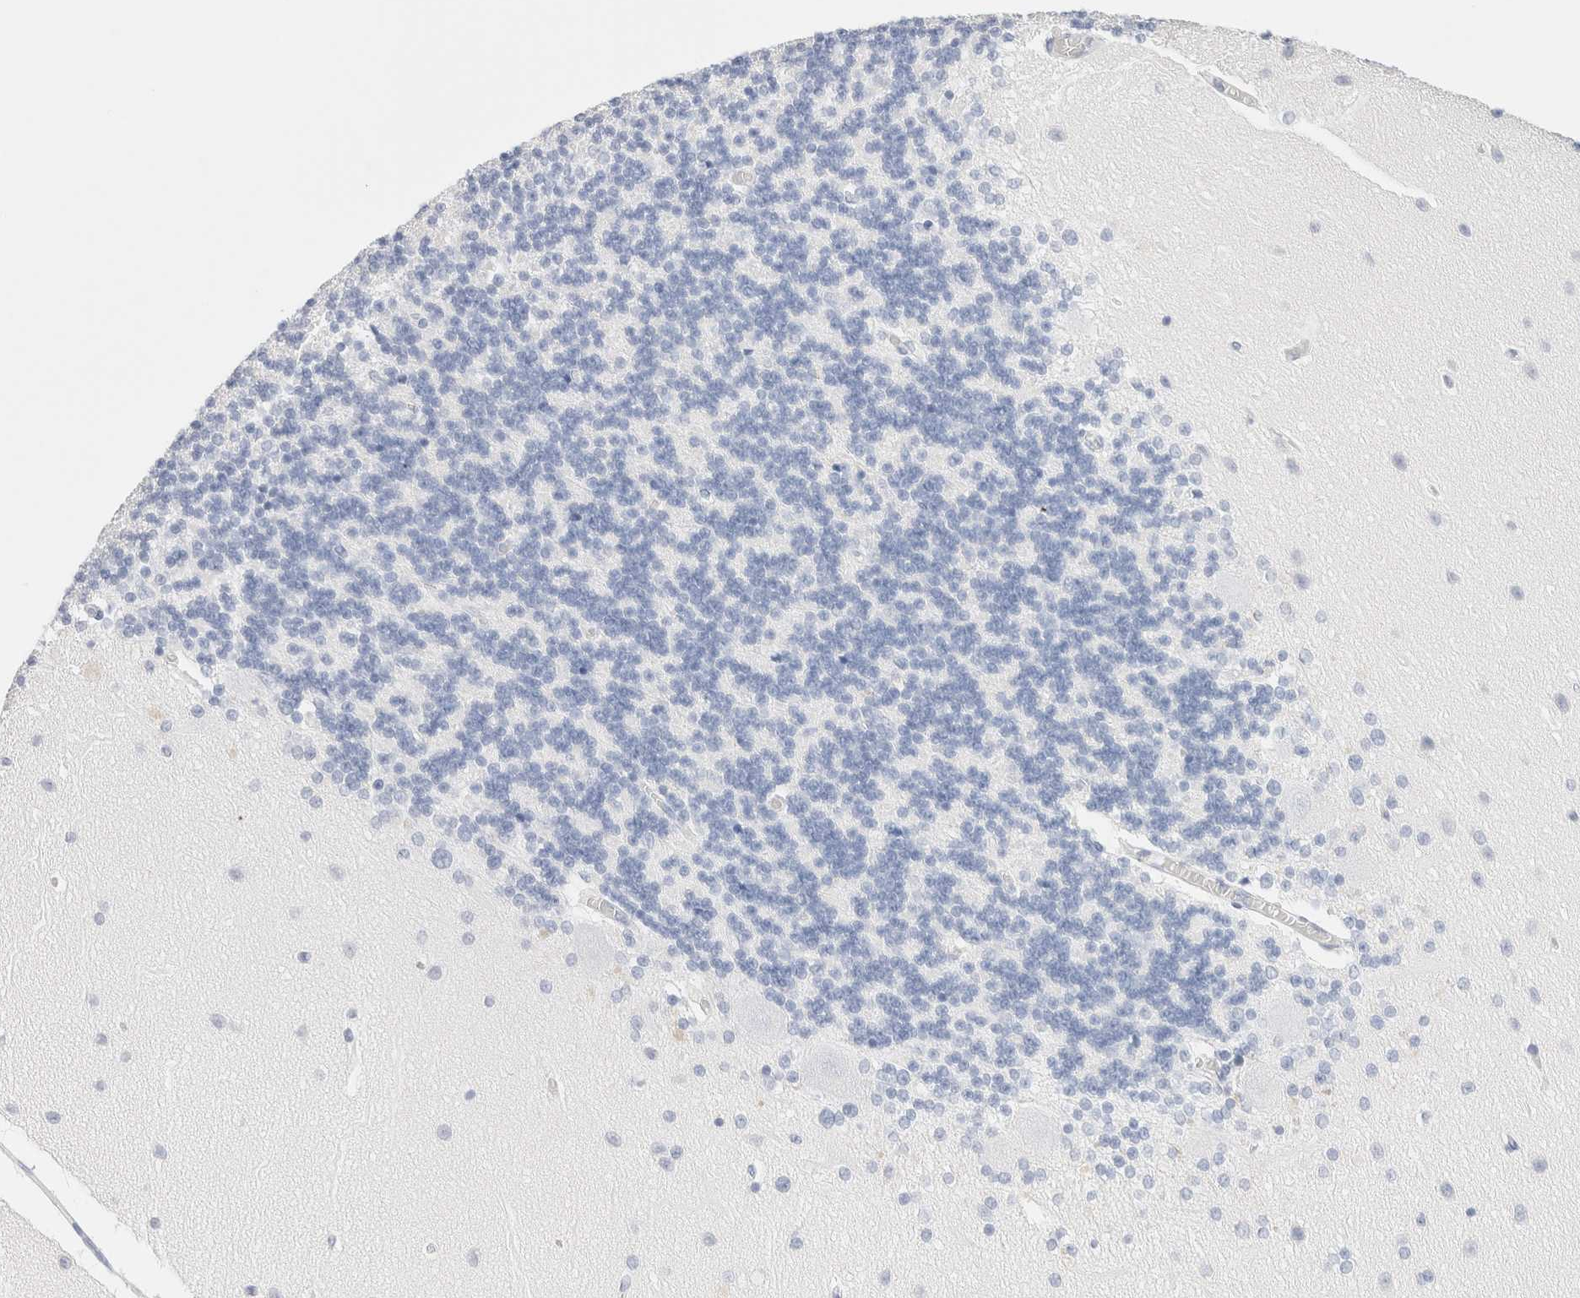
{"staining": {"intensity": "negative", "quantity": "none", "location": "none"}, "tissue": "cerebellum", "cell_type": "Cells in granular layer", "image_type": "normal", "snomed": [{"axis": "morphology", "description": "Normal tissue, NOS"}, {"axis": "topography", "description": "Cerebellum"}], "caption": "Immunohistochemistry (IHC) of unremarkable cerebellum exhibits no expression in cells in granular layer. (DAB (3,3'-diaminobenzidine) immunohistochemistry with hematoxylin counter stain).", "gene": "DPYS", "patient": {"sex": "female", "age": 54}}